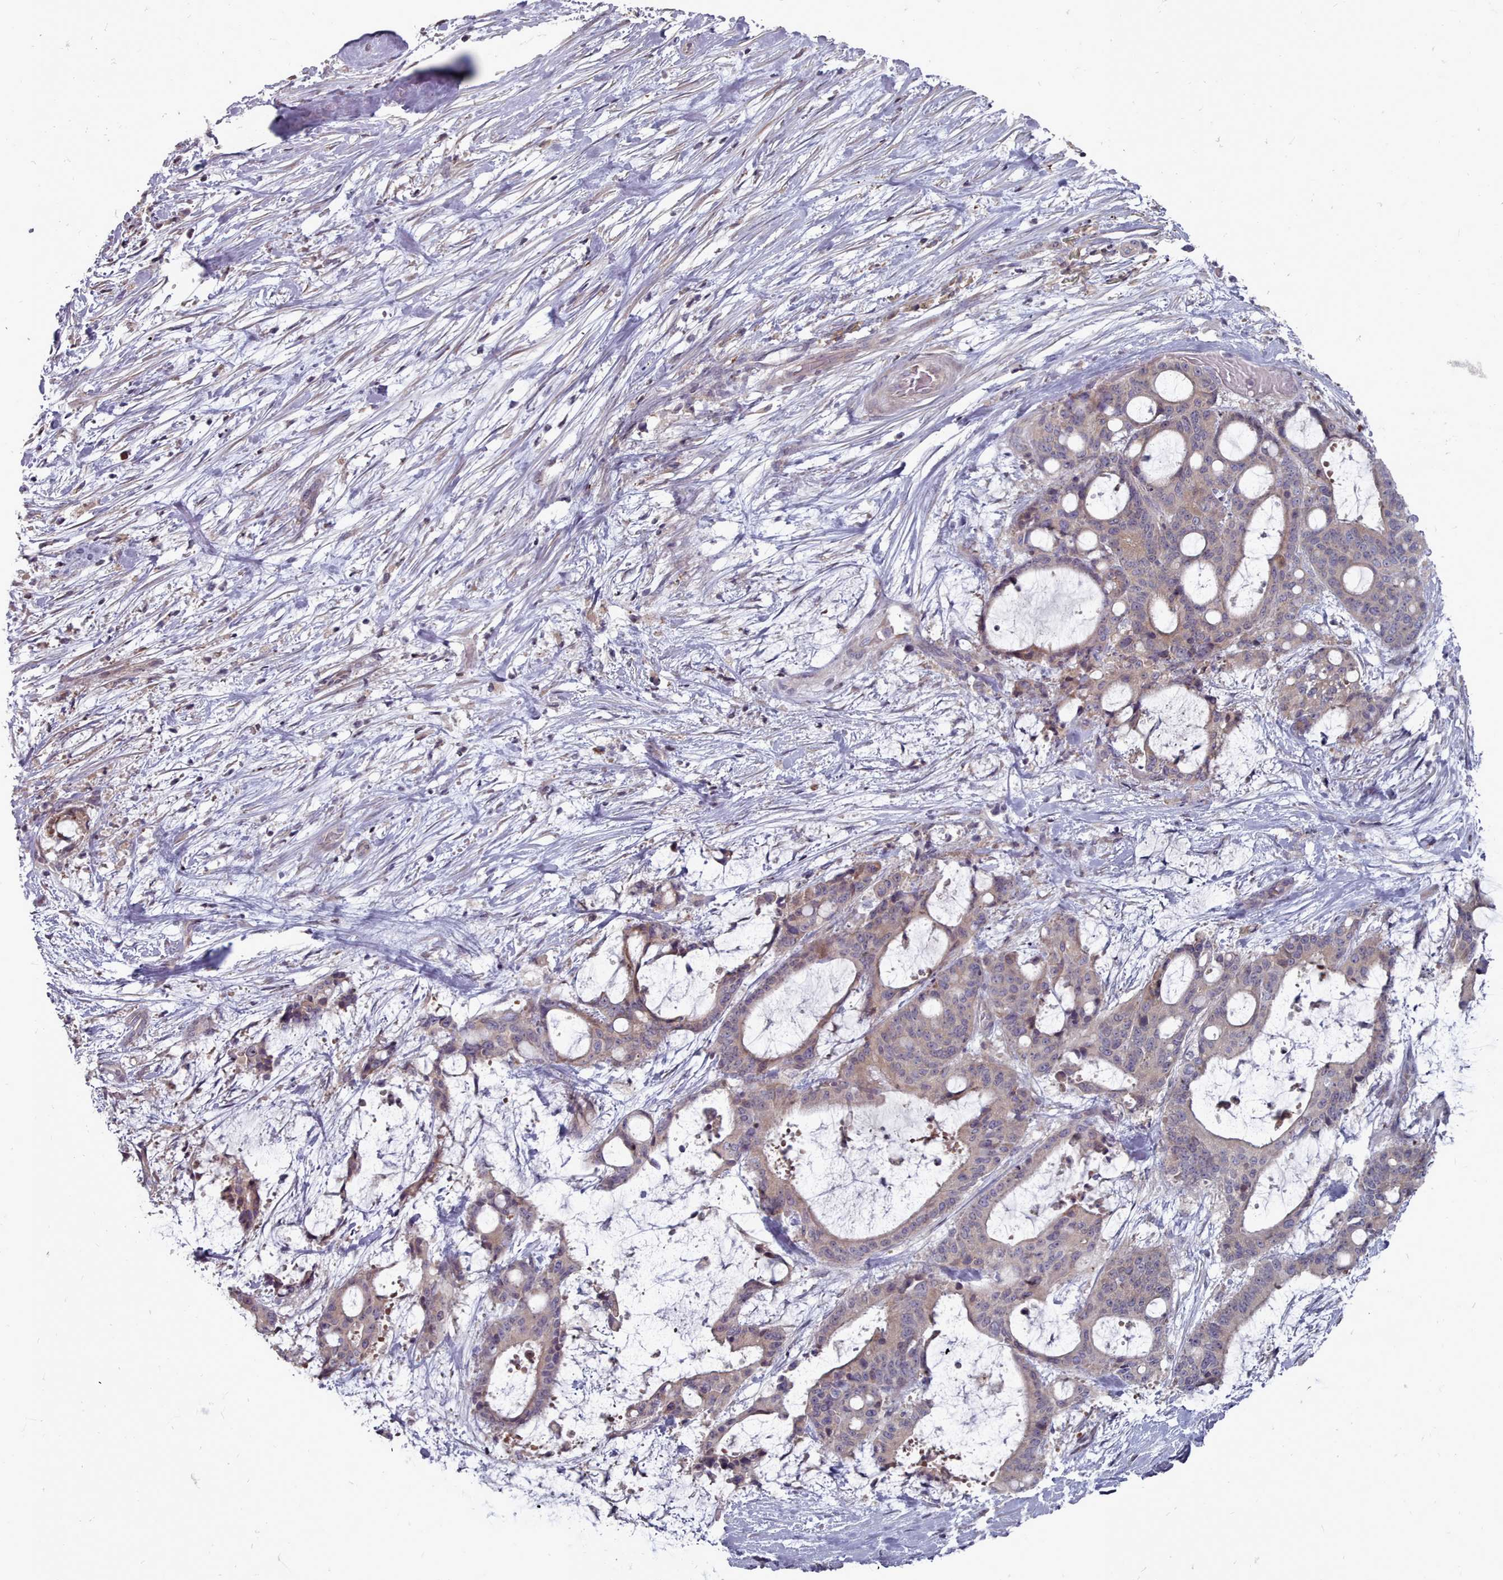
{"staining": {"intensity": "weak", "quantity": "25%-75%", "location": "cytoplasmic/membranous"}, "tissue": "liver cancer", "cell_type": "Tumor cells", "image_type": "cancer", "snomed": [{"axis": "morphology", "description": "Normal tissue, NOS"}, {"axis": "morphology", "description": "Cholangiocarcinoma"}, {"axis": "topography", "description": "Liver"}, {"axis": "topography", "description": "Peripheral nerve tissue"}], "caption": "IHC of human liver cancer (cholangiocarcinoma) displays low levels of weak cytoplasmic/membranous staining in approximately 25%-75% of tumor cells. (Stains: DAB in brown, nuclei in blue, Microscopy: brightfield microscopy at high magnification).", "gene": "ACKR3", "patient": {"sex": "female", "age": 73}}